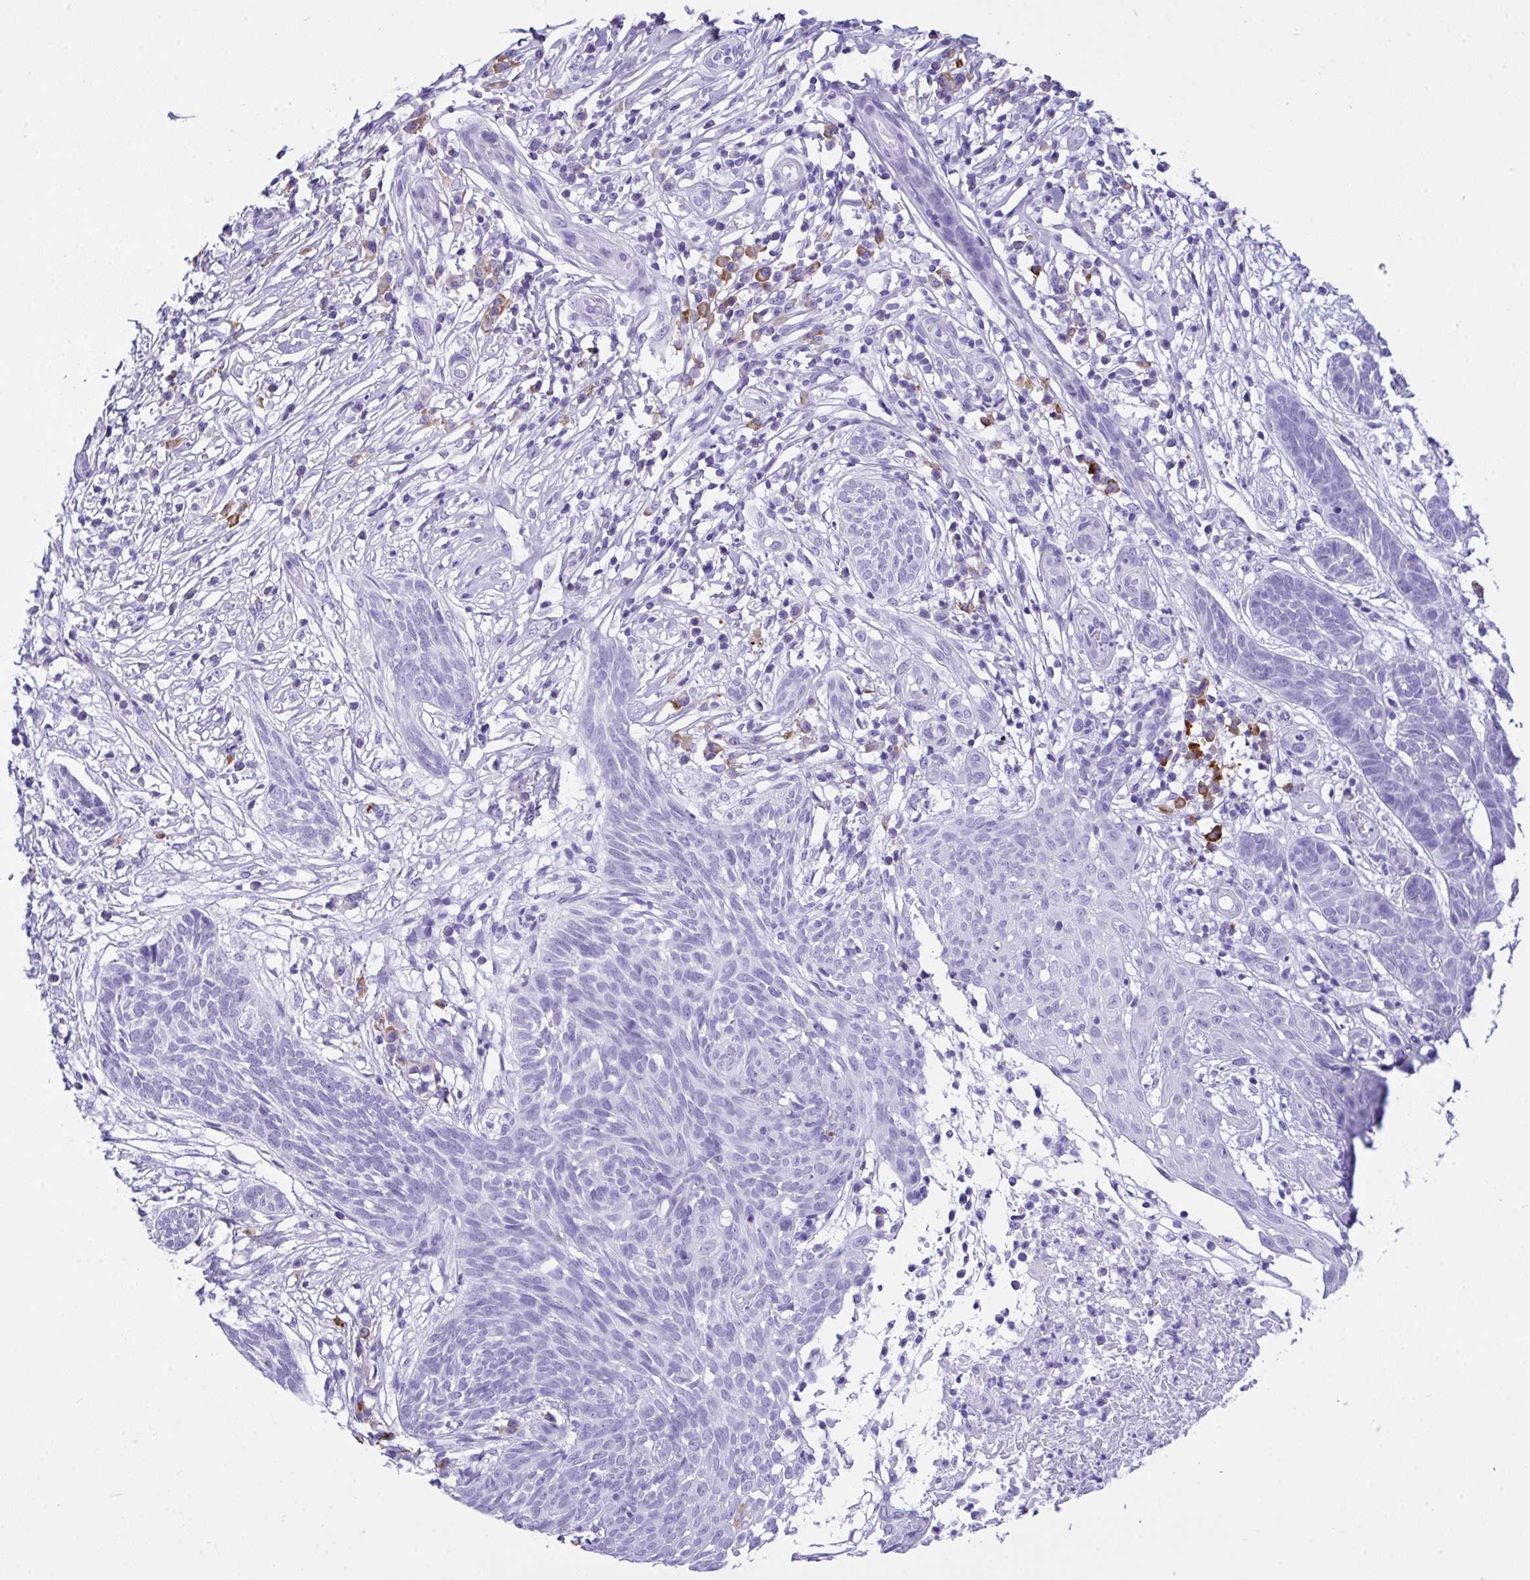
{"staining": {"intensity": "negative", "quantity": "none", "location": "none"}, "tissue": "skin cancer", "cell_type": "Tumor cells", "image_type": "cancer", "snomed": [{"axis": "morphology", "description": "Basal cell carcinoma"}, {"axis": "topography", "description": "Skin"}, {"axis": "topography", "description": "Skin, foot"}], "caption": "DAB (3,3'-diaminobenzidine) immunohistochemical staining of skin cancer demonstrates no significant staining in tumor cells.", "gene": "BEST4", "patient": {"sex": "female", "age": 86}}